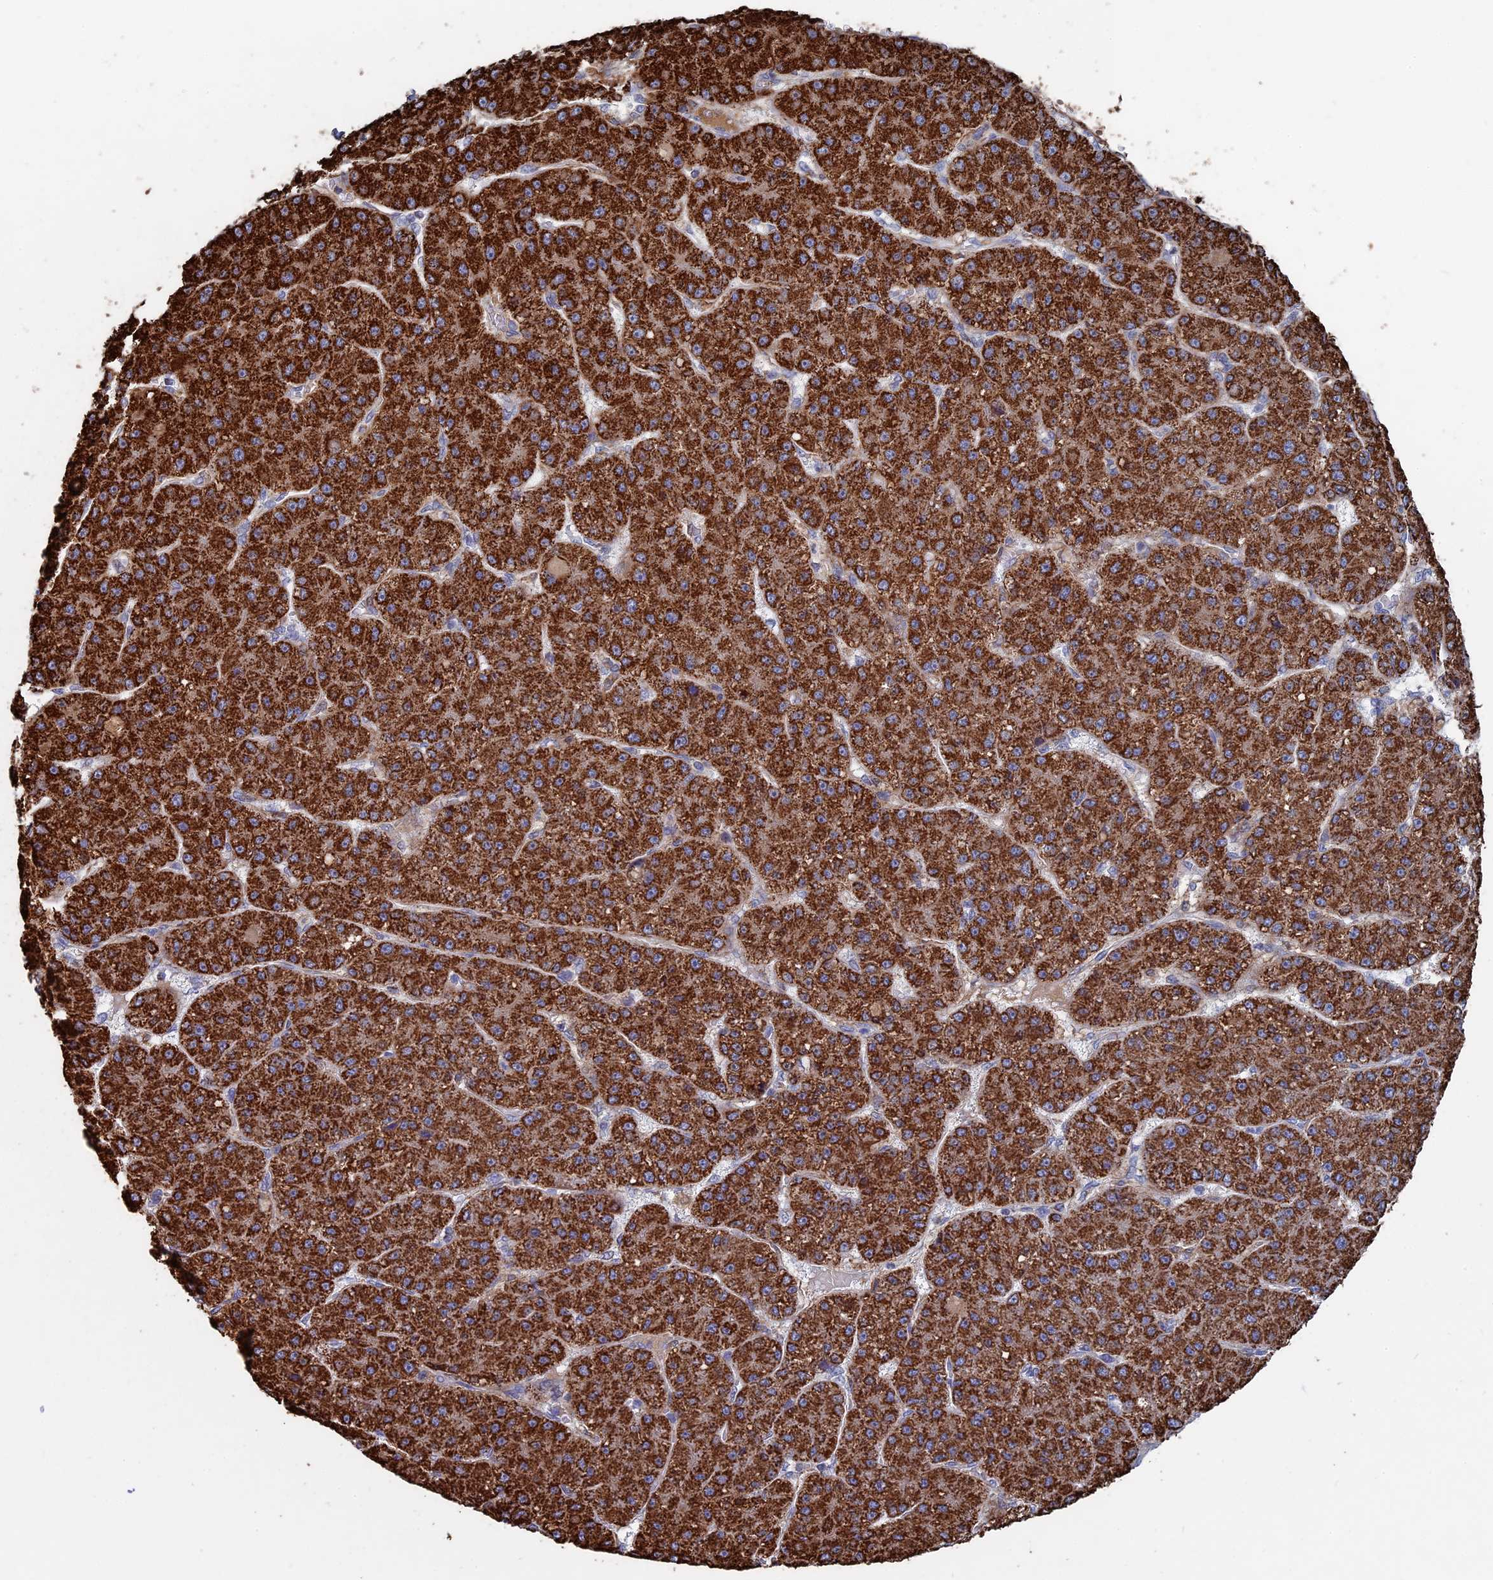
{"staining": {"intensity": "strong", "quantity": ">75%", "location": "cytoplasmic/membranous"}, "tissue": "liver cancer", "cell_type": "Tumor cells", "image_type": "cancer", "snomed": [{"axis": "morphology", "description": "Carcinoma, Hepatocellular, NOS"}, {"axis": "topography", "description": "Liver"}], "caption": "This is an image of immunohistochemistry staining of liver cancer, which shows strong staining in the cytoplasmic/membranous of tumor cells.", "gene": "SEC24D", "patient": {"sex": "male", "age": 67}}